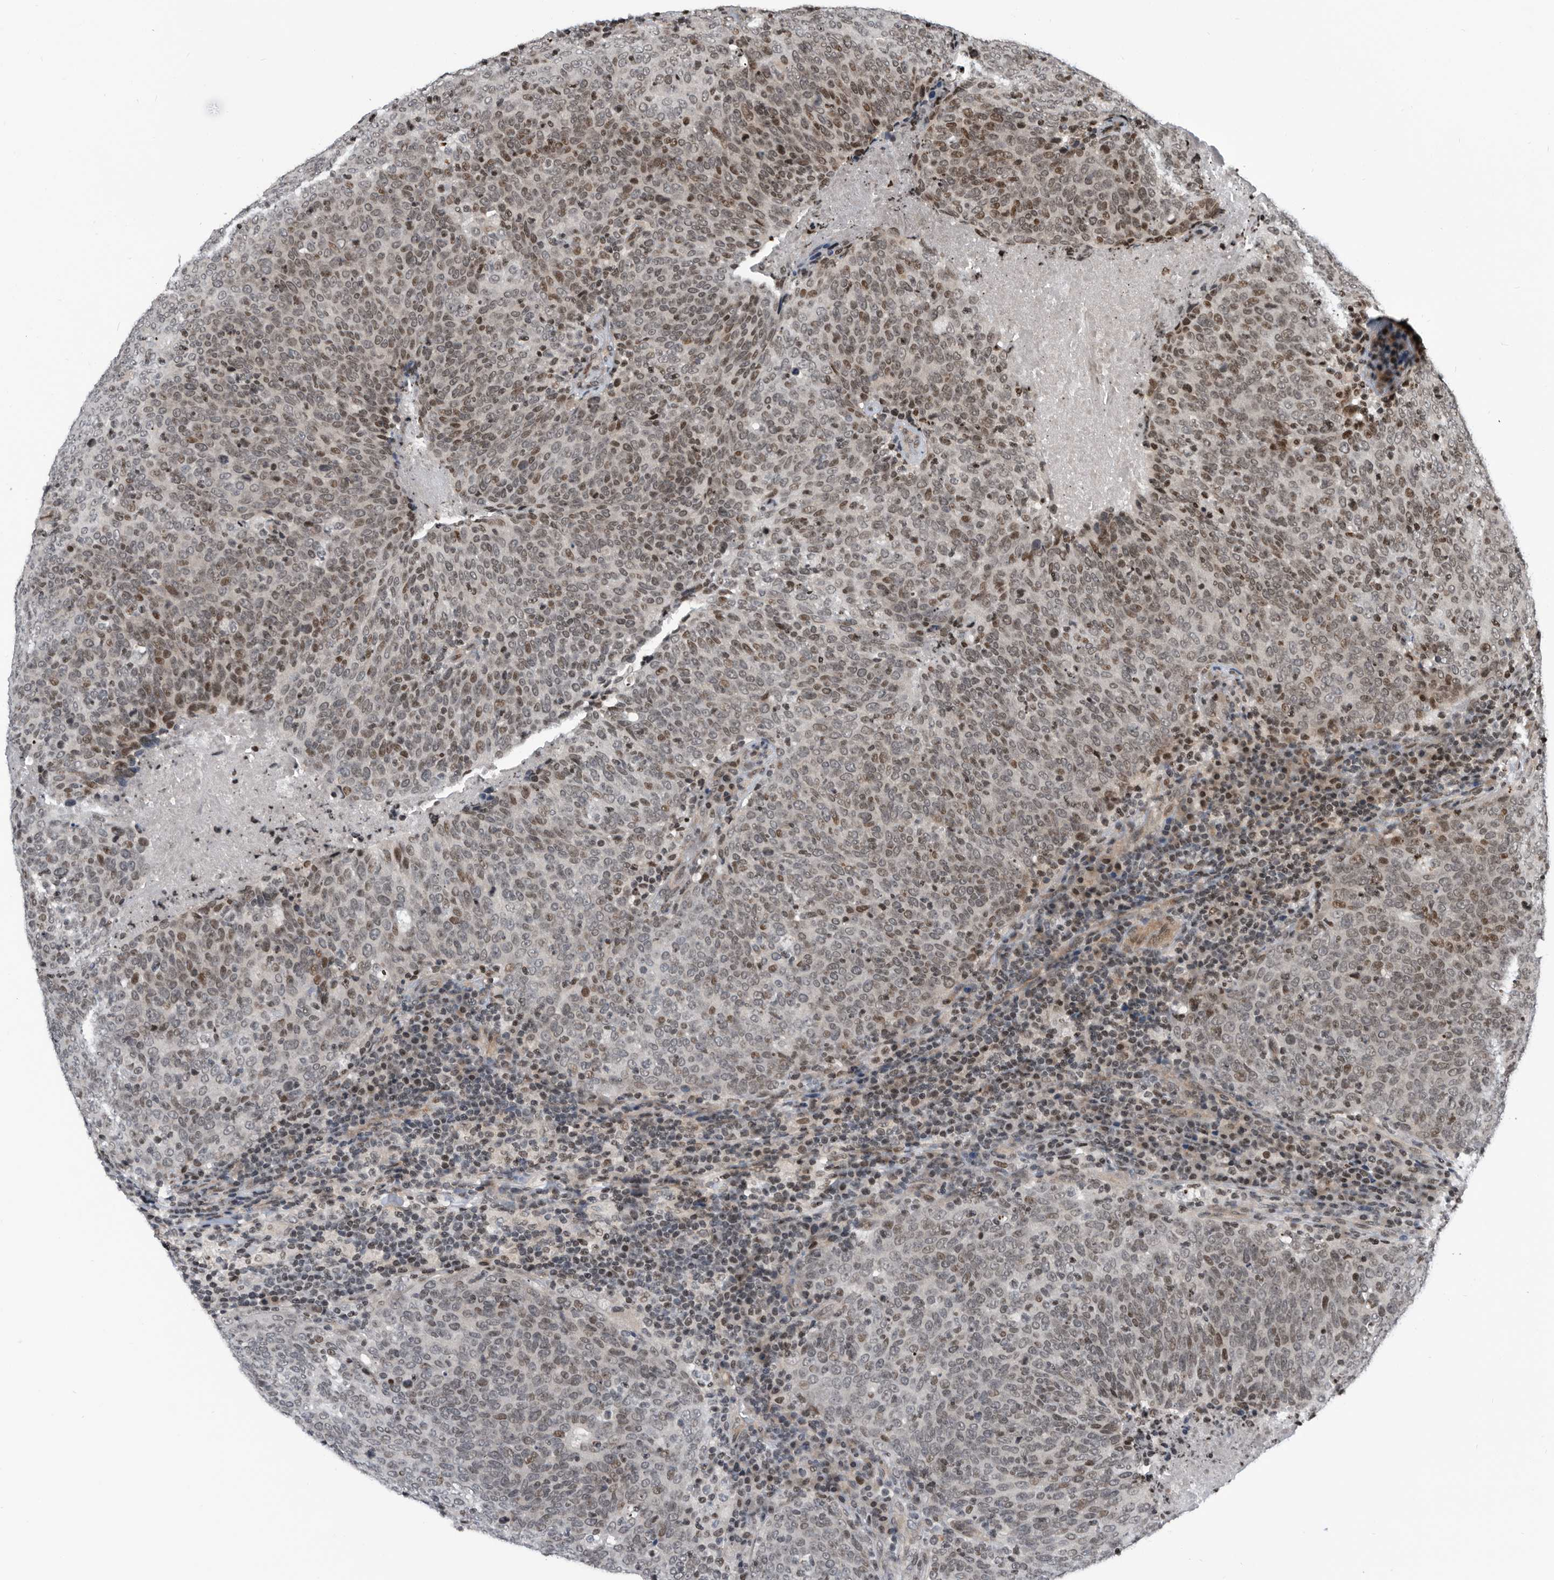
{"staining": {"intensity": "moderate", "quantity": "25%-75%", "location": "nuclear"}, "tissue": "head and neck cancer", "cell_type": "Tumor cells", "image_type": "cancer", "snomed": [{"axis": "morphology", "description": "Squamous cell carcinoma, NOS"}, {"axis": "morphology", "description": "Squamous cell carcinoma, metastatic, NOS"}, {"axis": "topography", "description": "Lymph node"}, {"axis": "topography", "description": "Head-Neck"}], "caption": "Immunohistochemistry of head and neck squamous cell carcinoma reveals medium levels of moderate nuclear positivity in approximately 25%-75% of tumor cells.", "gene": "SNRNP48", "patient": {"sex": "male", "age": 62}}